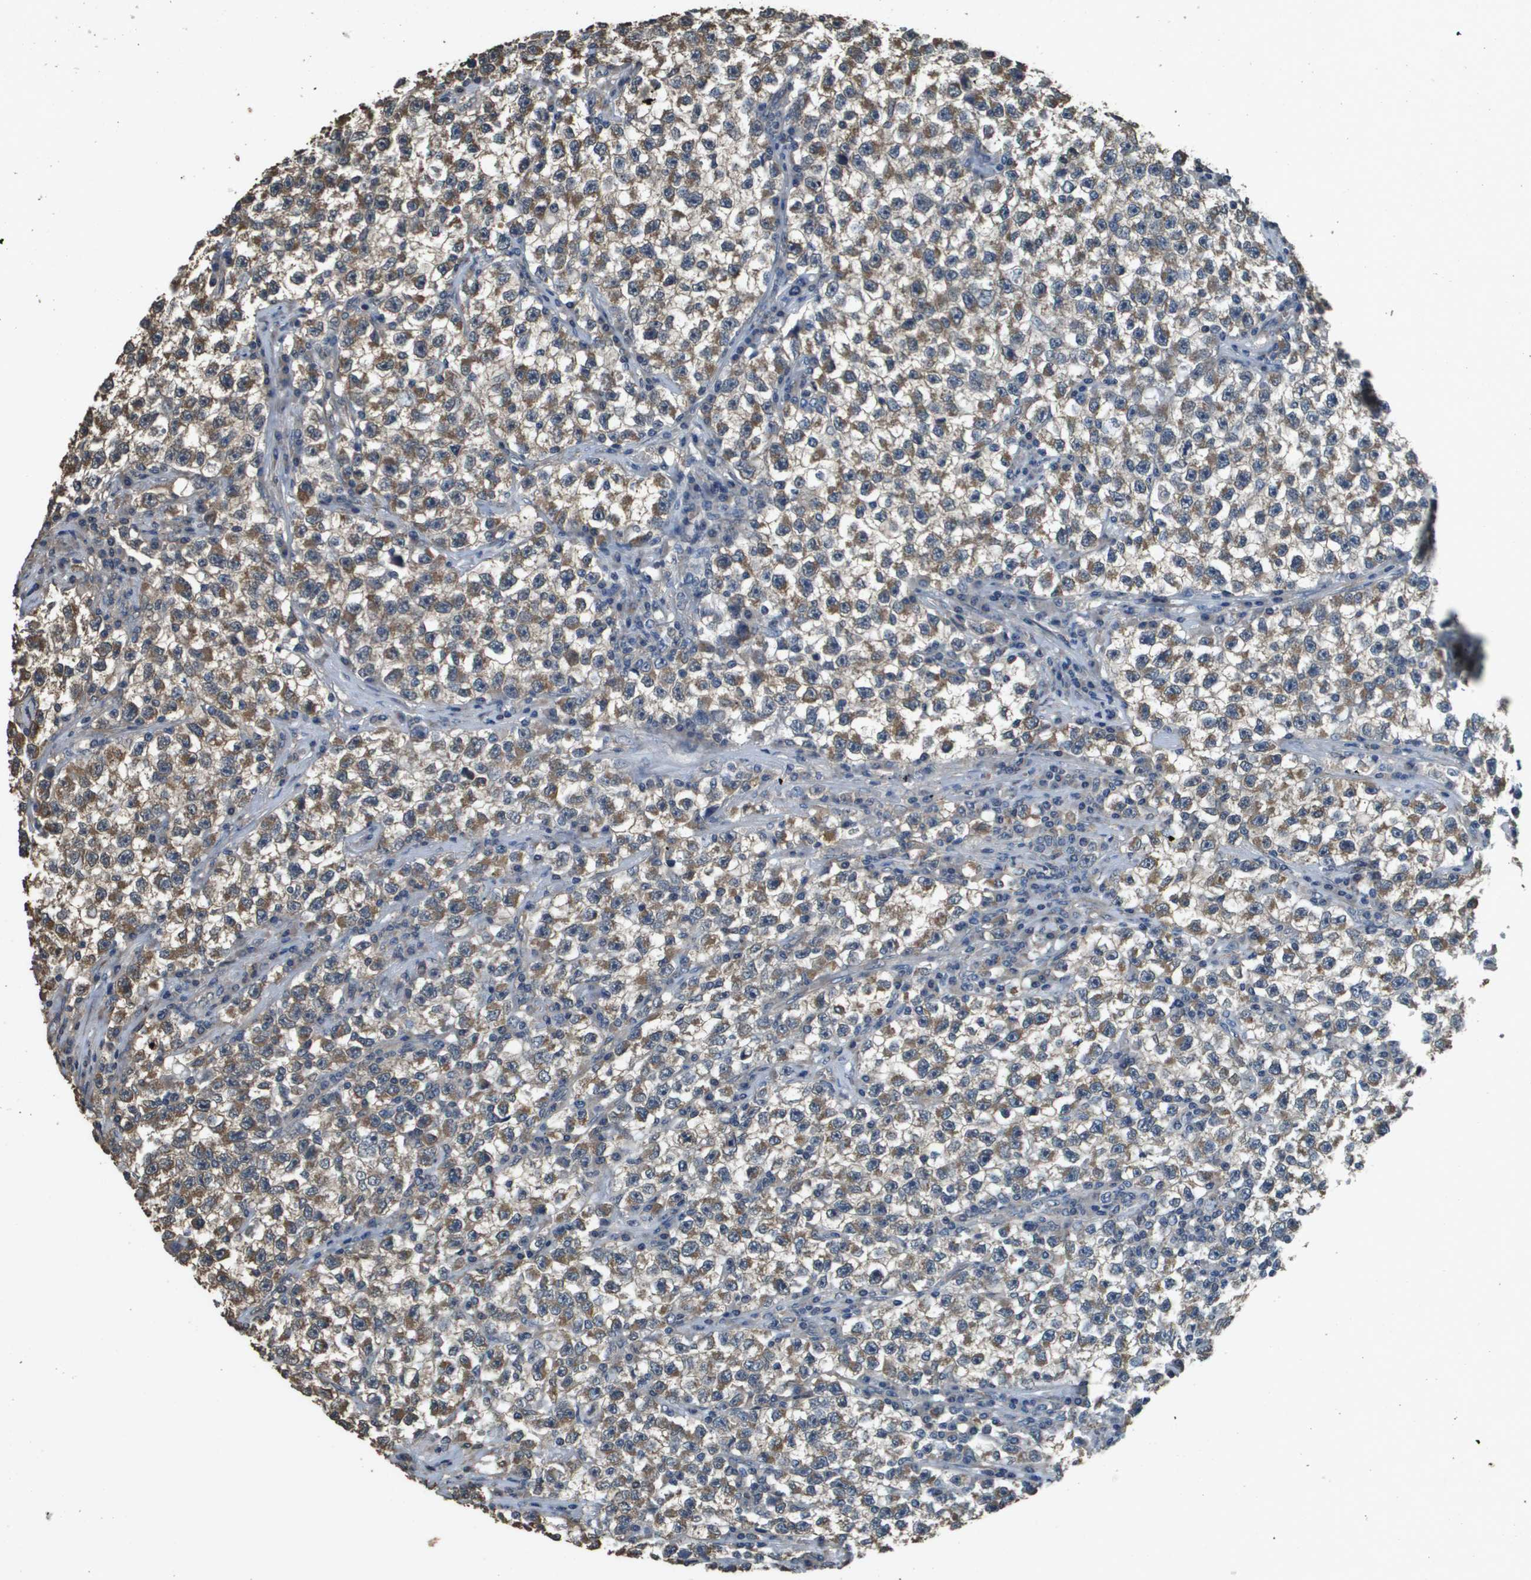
{"staining": {"intensity": "moderate", "quantity": "25%-75%", "location": "cytoplasmic/membranous"}, "tissue": "testis cancer", "cell_type": "Tumor cells", "image_type": "cancer", "snomed": [{"axis": "morphology", "description": "Seminoma, NOS"}, {"axis": "topography", "description": "Testis"}], "caption": "This image reveals testis seminoma stained with IHC to label a protein in brown. The cytoplasmic/membranous of tumor cells show moderate positivity for the protein. Nuclei are counter-stained blue.", "gene": "RAB6B", "patient": {"sex": "male", "age": 22}}